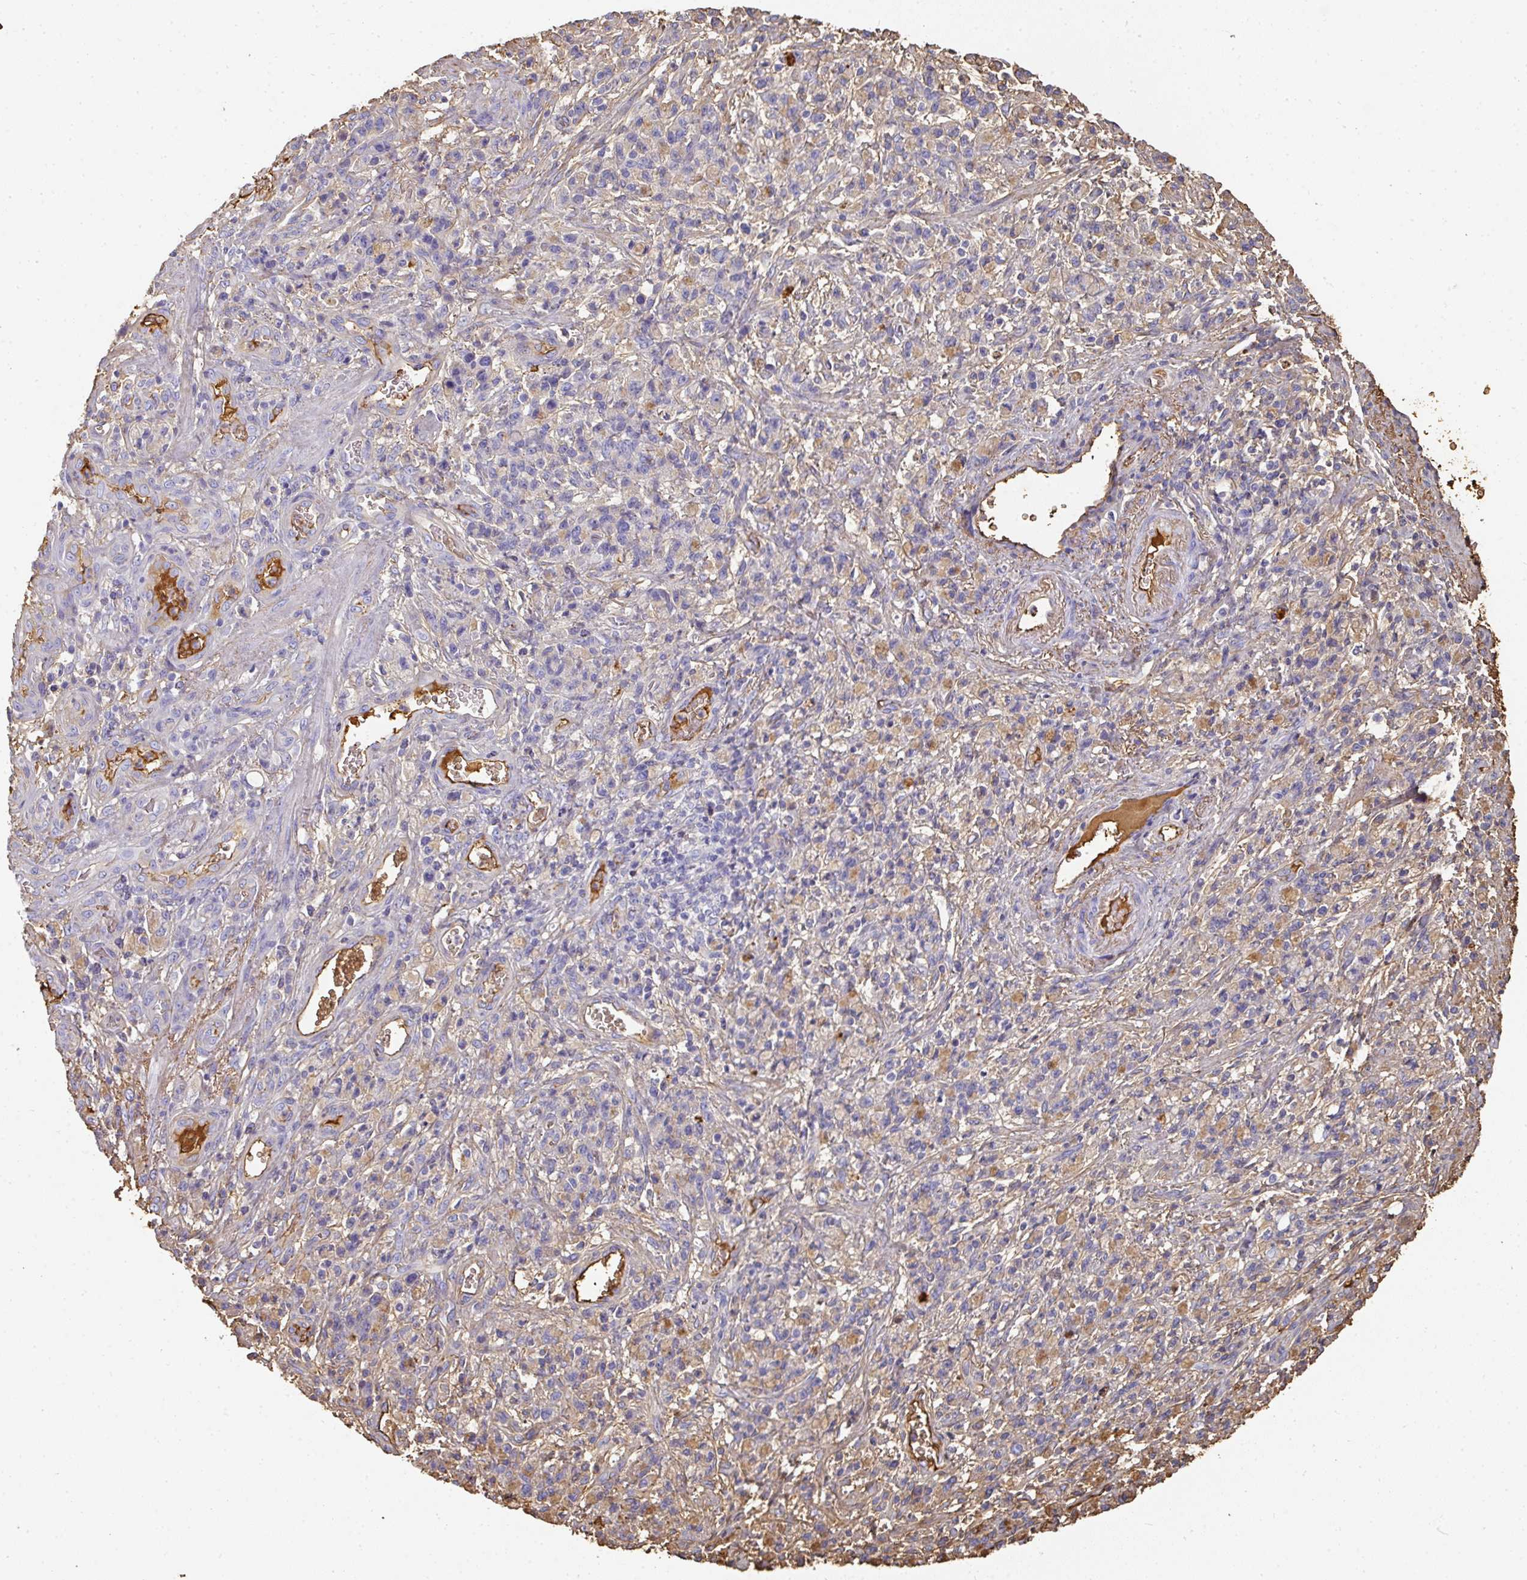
{"staining": {"intensity": "negative", "quantity": "none", "location": "none"}, "tissue": "stomach cancer", "cell_type": "Tumor cells", "image_type": "cancer", "snomed": [{"axis": "morphology", "description": "Adenocarcinoma, NOS"}, {"axis": "topography", "description": "Stomach"}], "caption": "High magnification brightfield microscopy of adenocarcinoma (stomach) stained with DAB (3,3'-diaminobenzidine) (brown) and counterstained with hematoxylin (blue): tumor cells show no significant staining.", "gene": "ALB", "patient": {"sex": "male", "age": 77}}